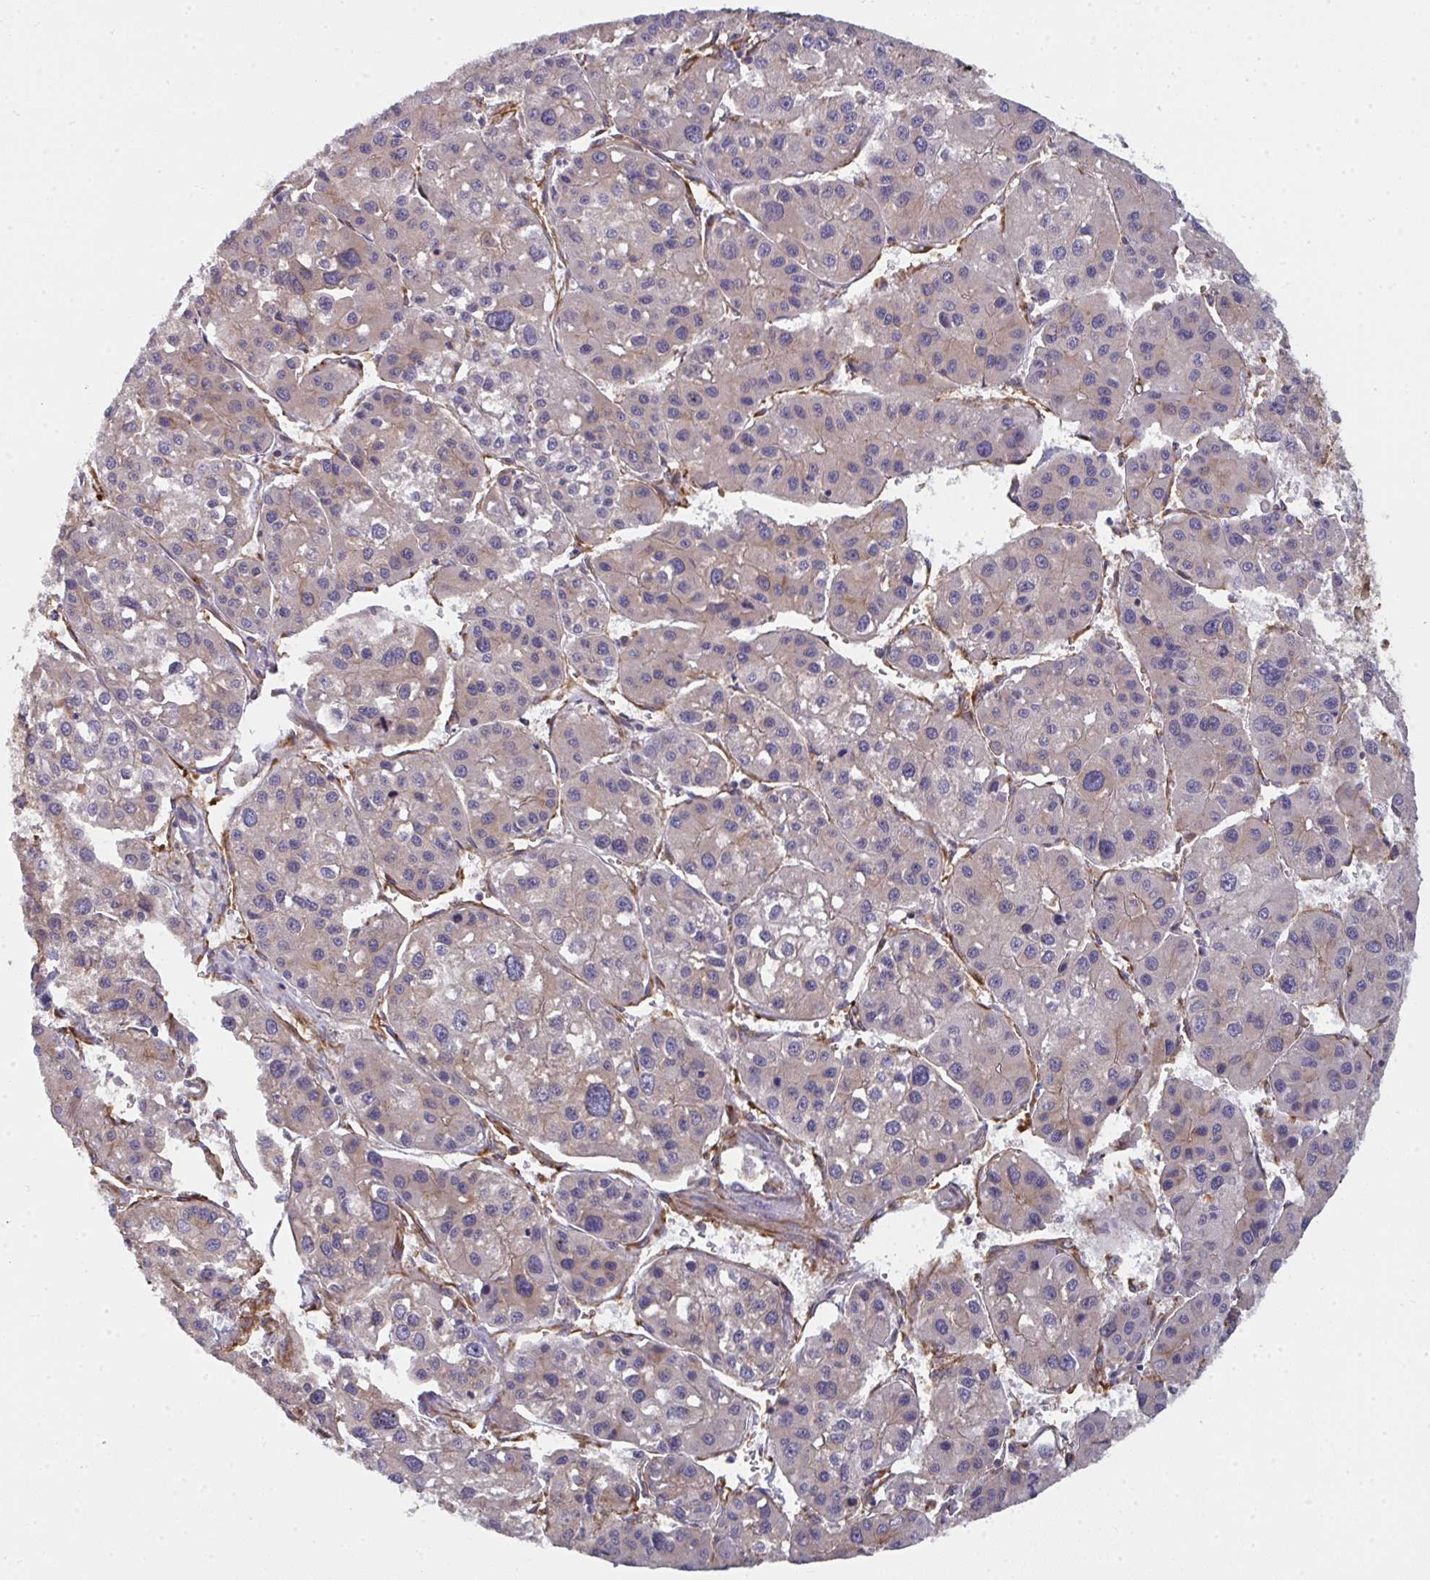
{"staining": {"intensity": "negative", "quantity": "none", "location": "none"}, "tissue": "liver cancer", "cell_type": "Tumor cells", "image_type": "cancer", "snomed": [{"axis": "morphology", "description": "Carcinoma, Hepatocellular, NOS"}, {"axis": "topography", "description": "Liver"}], "caption": "High power microscopy photomicrograph of an immunohistochemistry photomicrograph of hepatocellular carcinoma (liver), revealing no significant staining in tumor cells.", "gene": "DYNC1I2", "patient": {"sex": "male", "age": 73}}